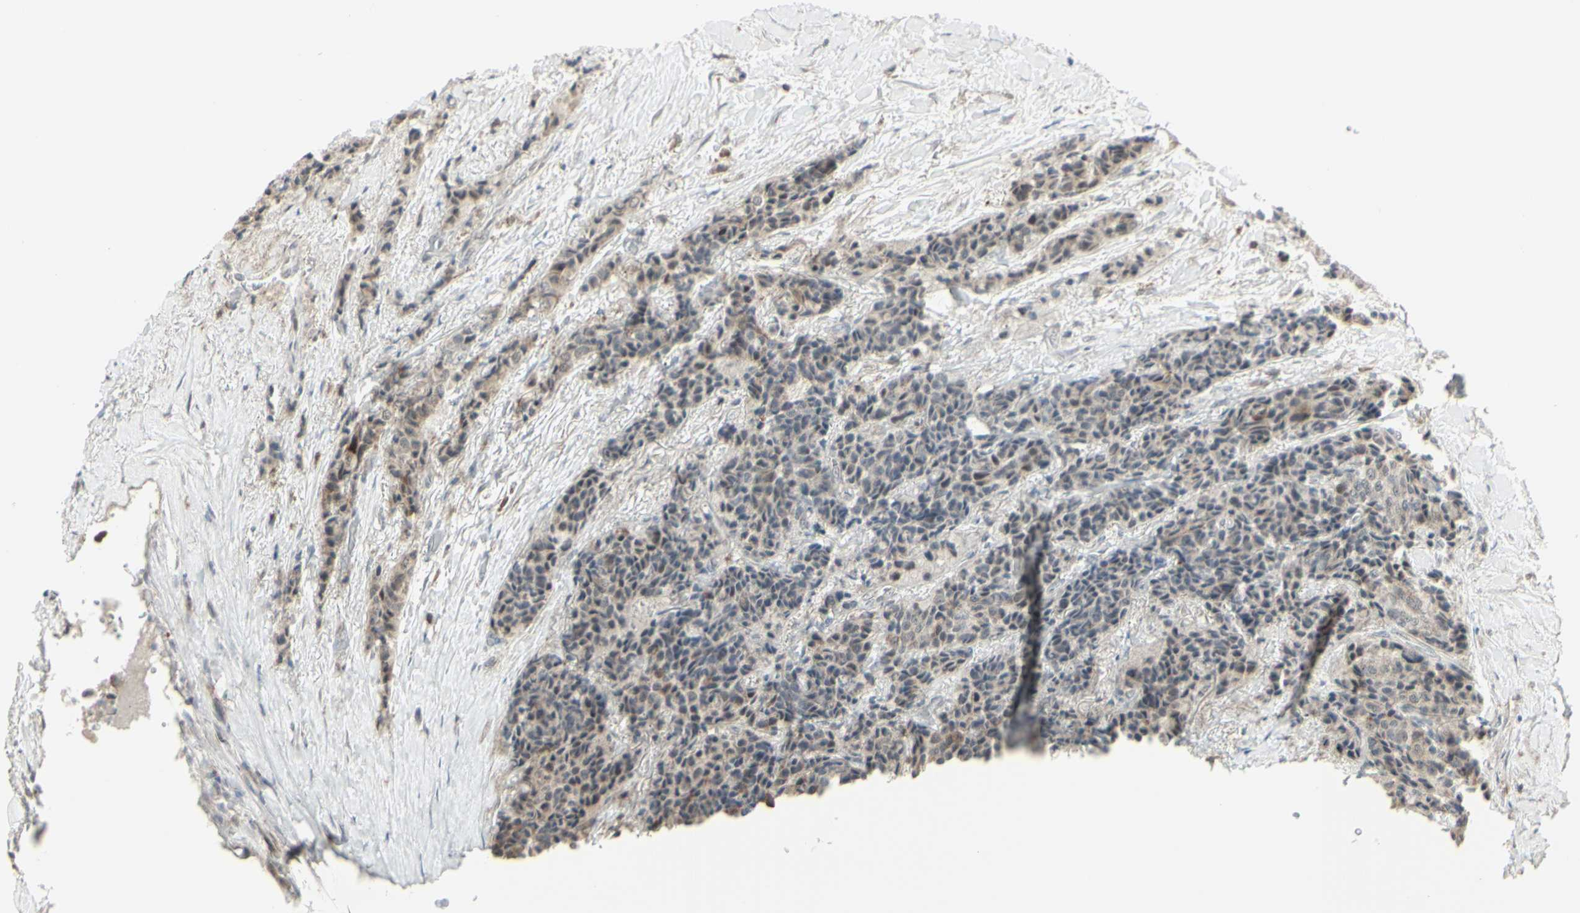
{"staining": {"intensity": "negative", "quantity": "none", "location": "none"}, "tissue": "carcinoid", "cell_type": "Tumor cells", "image_type": "cancer", "snomed": [{"axis": "morphology", "description": "Carcinoid, malignant, NOS"}, {"axis": "topography", "description": "Colon"}], "caption": "This micrograph is of carcinoid (malignant) stained with immunohistochemistry (IHC) to label a protein in brown with the nuclei are counter-stained blue. There is no positivity in tumor cells.", "gene": "SAMSN1", "patient": {"sex": "female", "age": 61}}